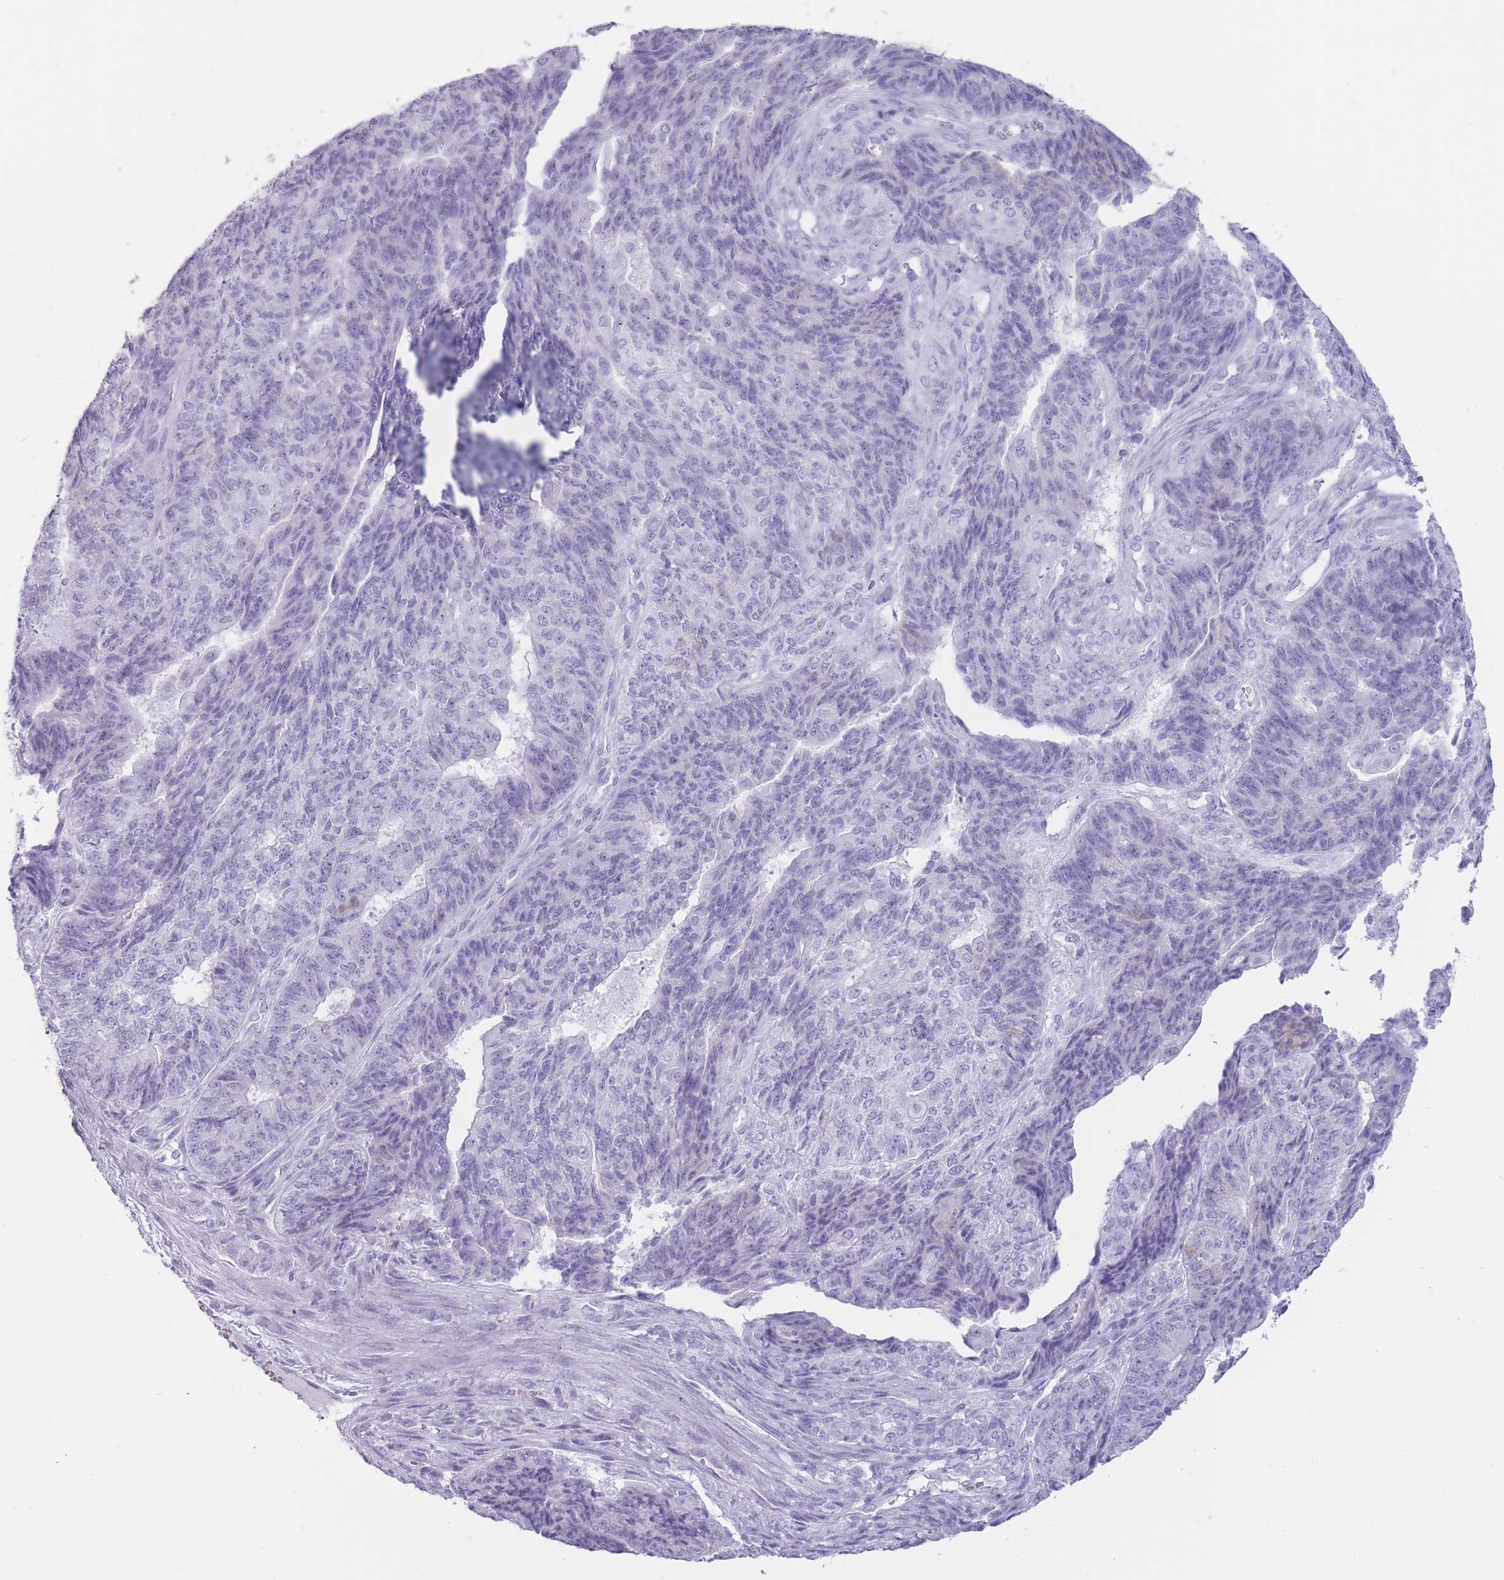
{"staining": {"intensity": "negative", "quantity": "none", "location": "none"}, "tissue": "endometrial cancer", "cell_type": "Tumor cells", "image_type": "cancer", "snomed": [{"axis": "morphology", "description": "Adenocarcinoma, NOS"}, {"axis": "topography", "description": "Endometrium"}], "caption": "Photomicrograph shows no significant protein positivity in tumor cells of endometrial cancer. The staining is performed using DAB (3,3'-diaminobenzidine) brown chromogen with nuclei counter-stained in using hematoxylin.", "gene": "PNMA3", "patient": {"sex": "female", "age": 32}}